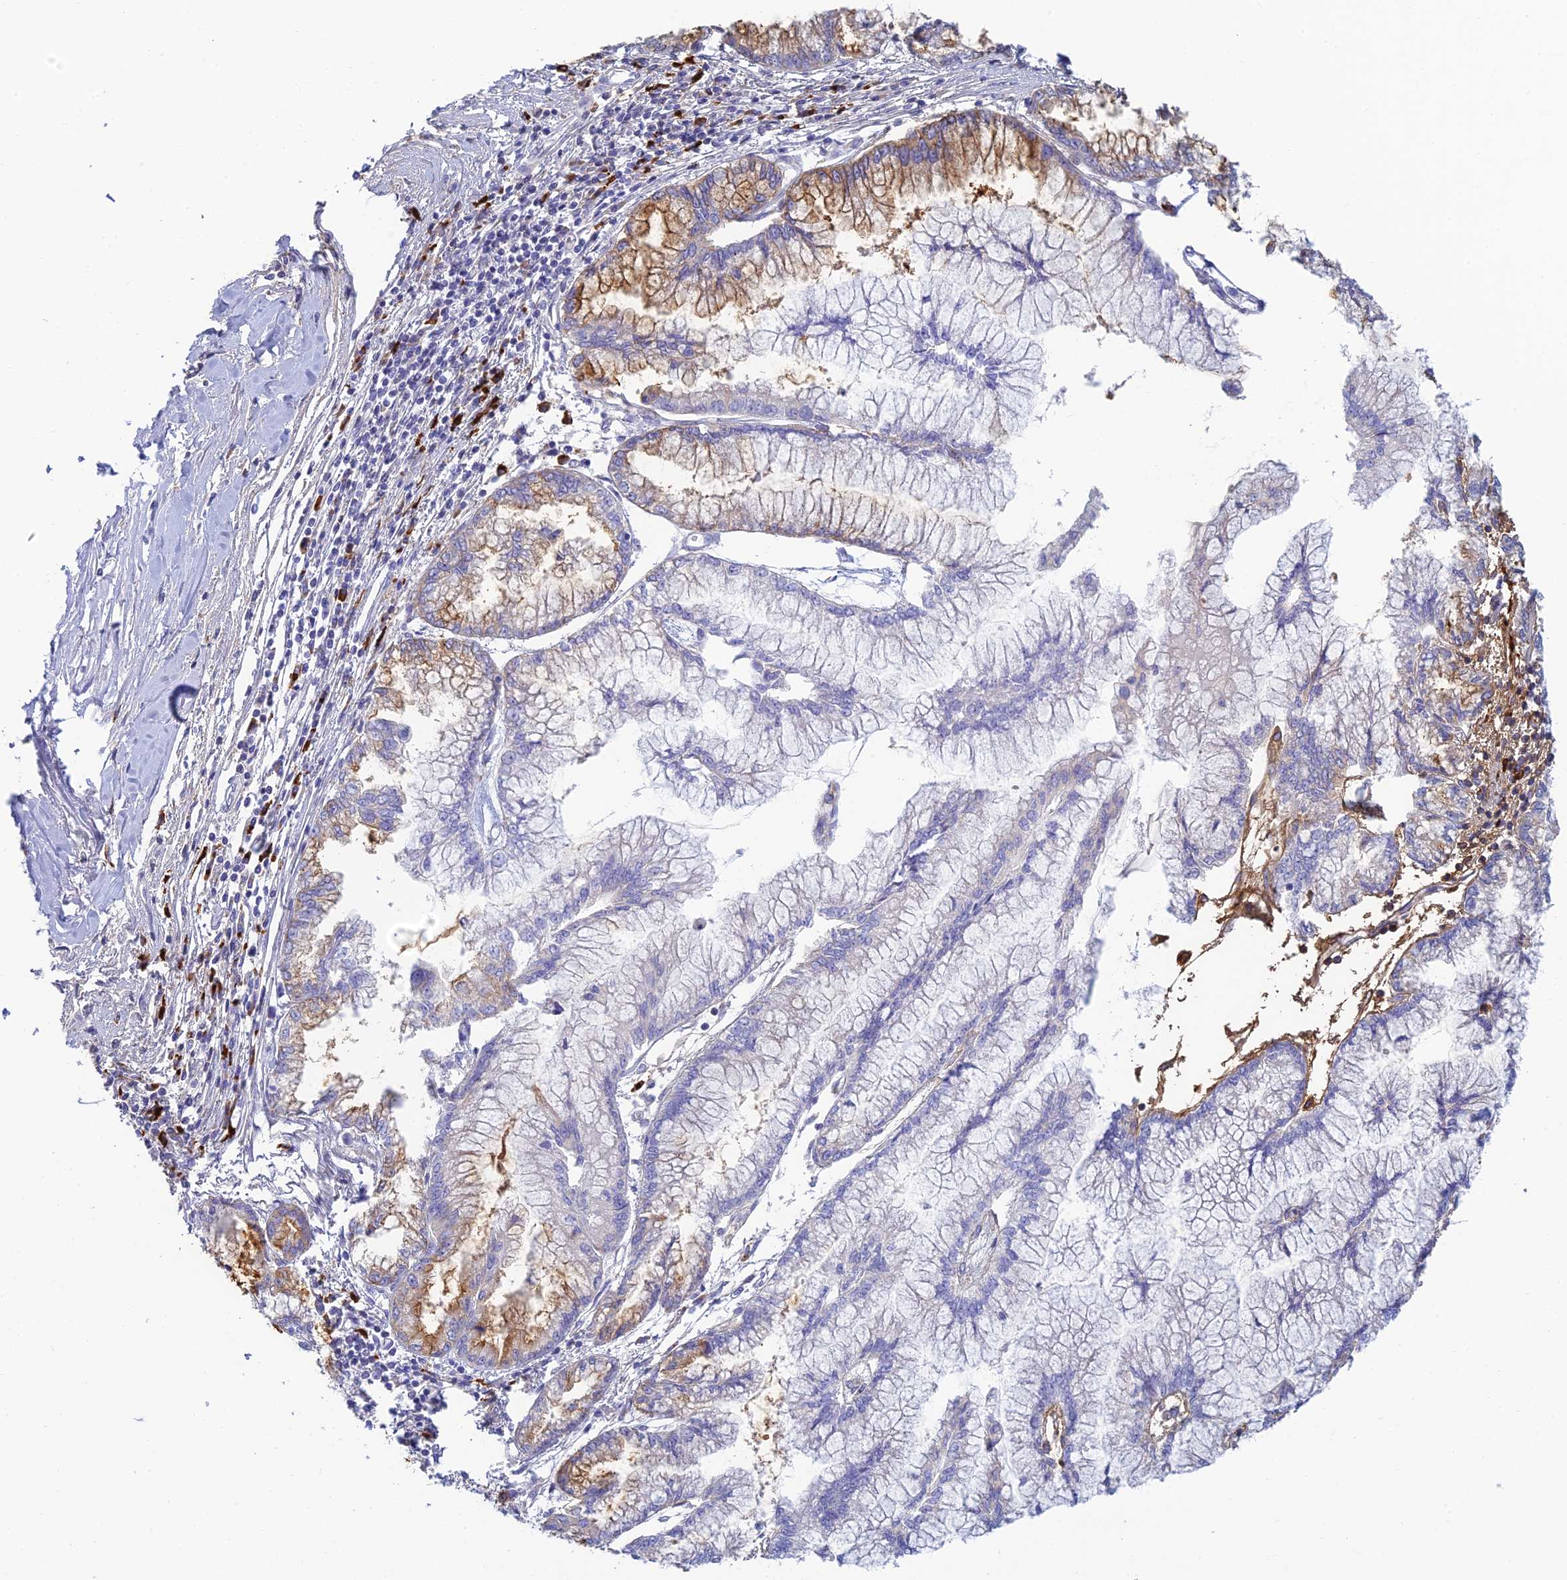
{"staining": {"intensity": "moderate", "quantity": "<25%", "location": "cytoplasmic/membranous"}, "tissue": "pancreatic cancer", "cell_type": "Tumor cells", "image_type": "cancer", "snomed": [{"axis": "morphology", "description": "Adenocarcinoma, NOS"}, {"axis": "topography", "description": "Pancreas"}], "caption": "The image displays a brown stain indicating the presence of a protein in the cytoplasmic/membranous of tumor cells in adenocarcinoma (pancreatic).", "gene": "CEP152", "patient": {"sex": "male", "age": 73}}